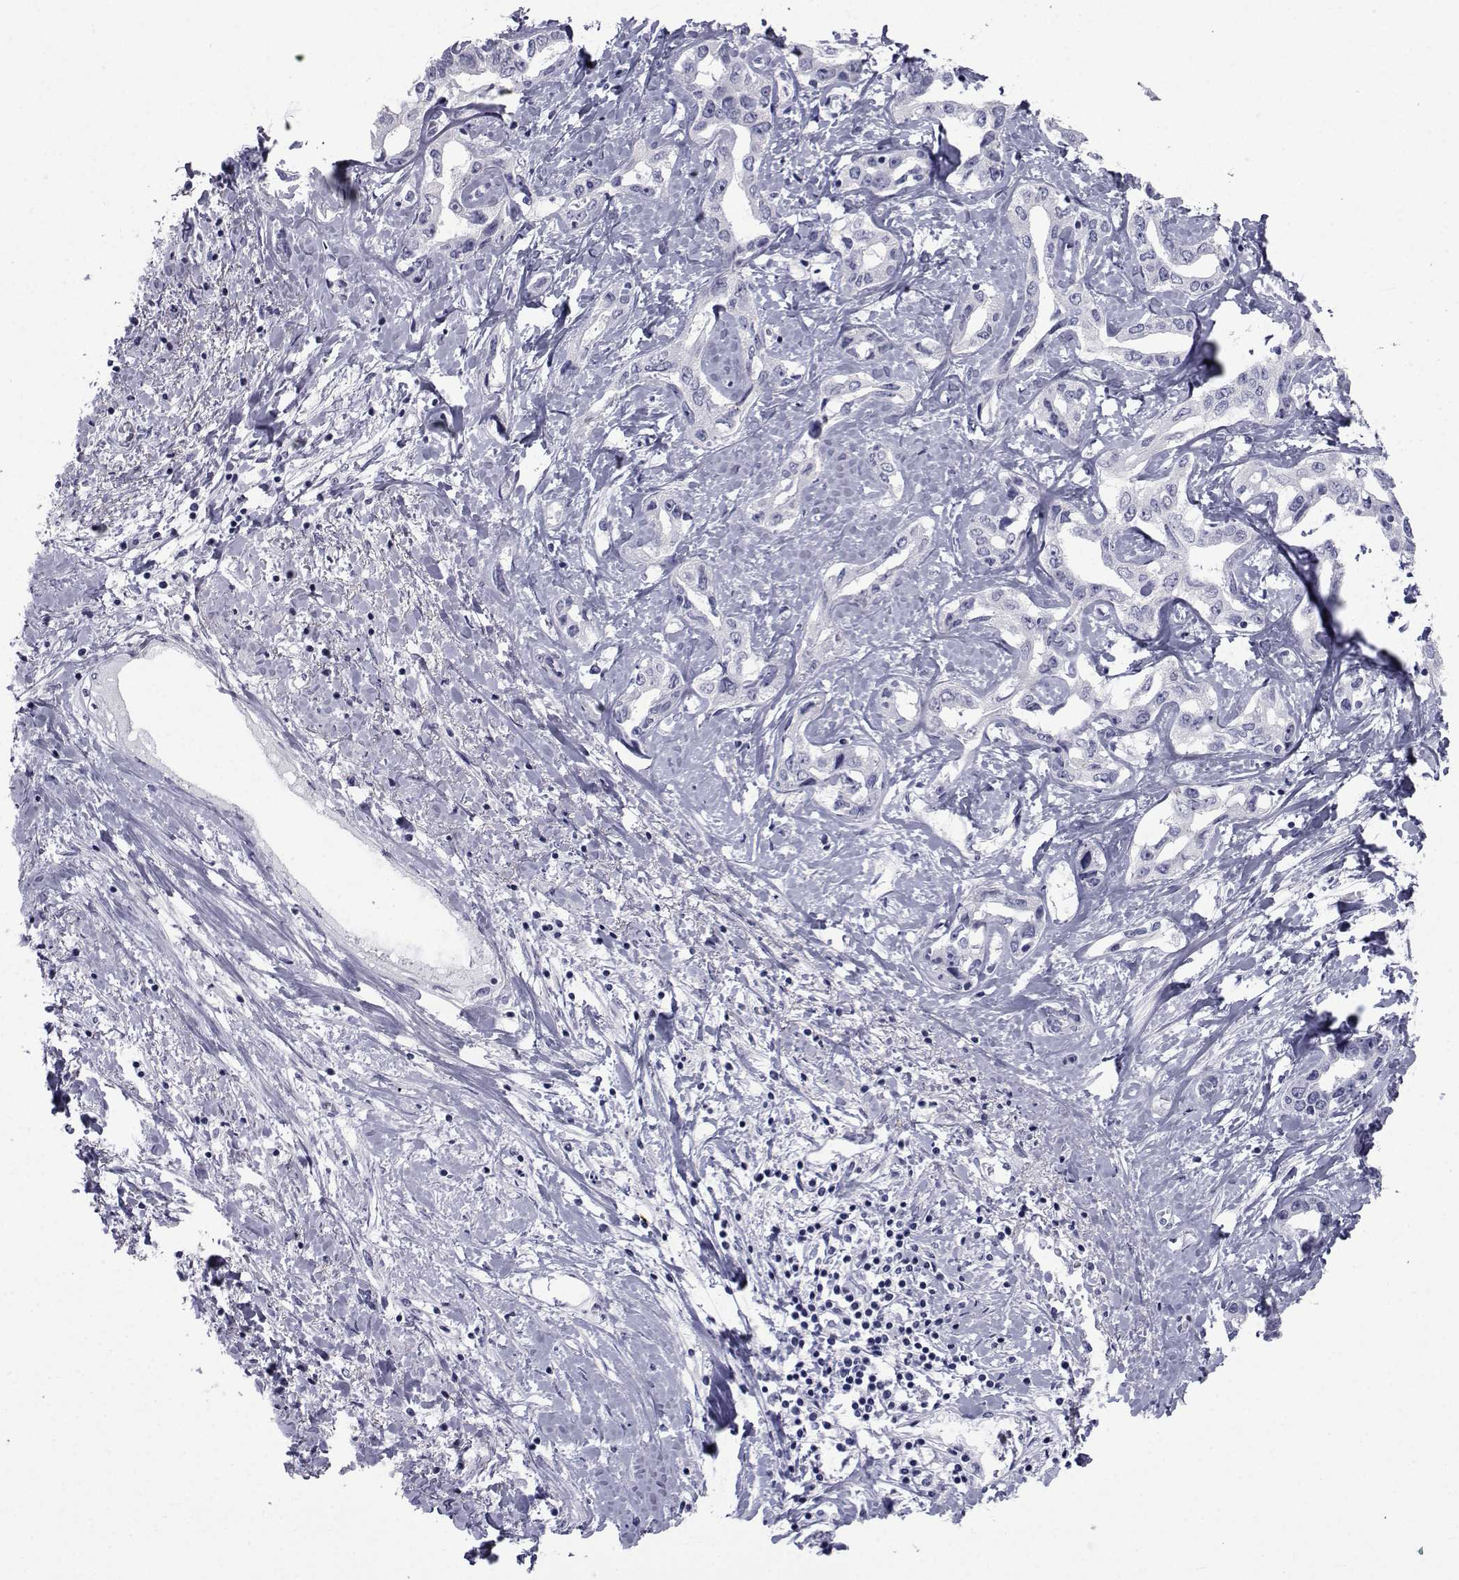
{"staining": {"intensity": "negative", "quantity": "none", "location": "none"}, "tissue": "liver cancer", "cell_type": "Tumor cells", "image_type": "cancer", "snomed": [{"axis": "morphology", "description": "Cholangiocarcinoma"}, {"axis": "topography", "description": "Liver"}], "caption": "Immunohistochemistry (IHC) micrograph of human liver cancer stained for a protein (brown), which reveals no positivity in tumor cells.", "gene": "PDE6H", "patient": {"sex": "male", "age": 59}}